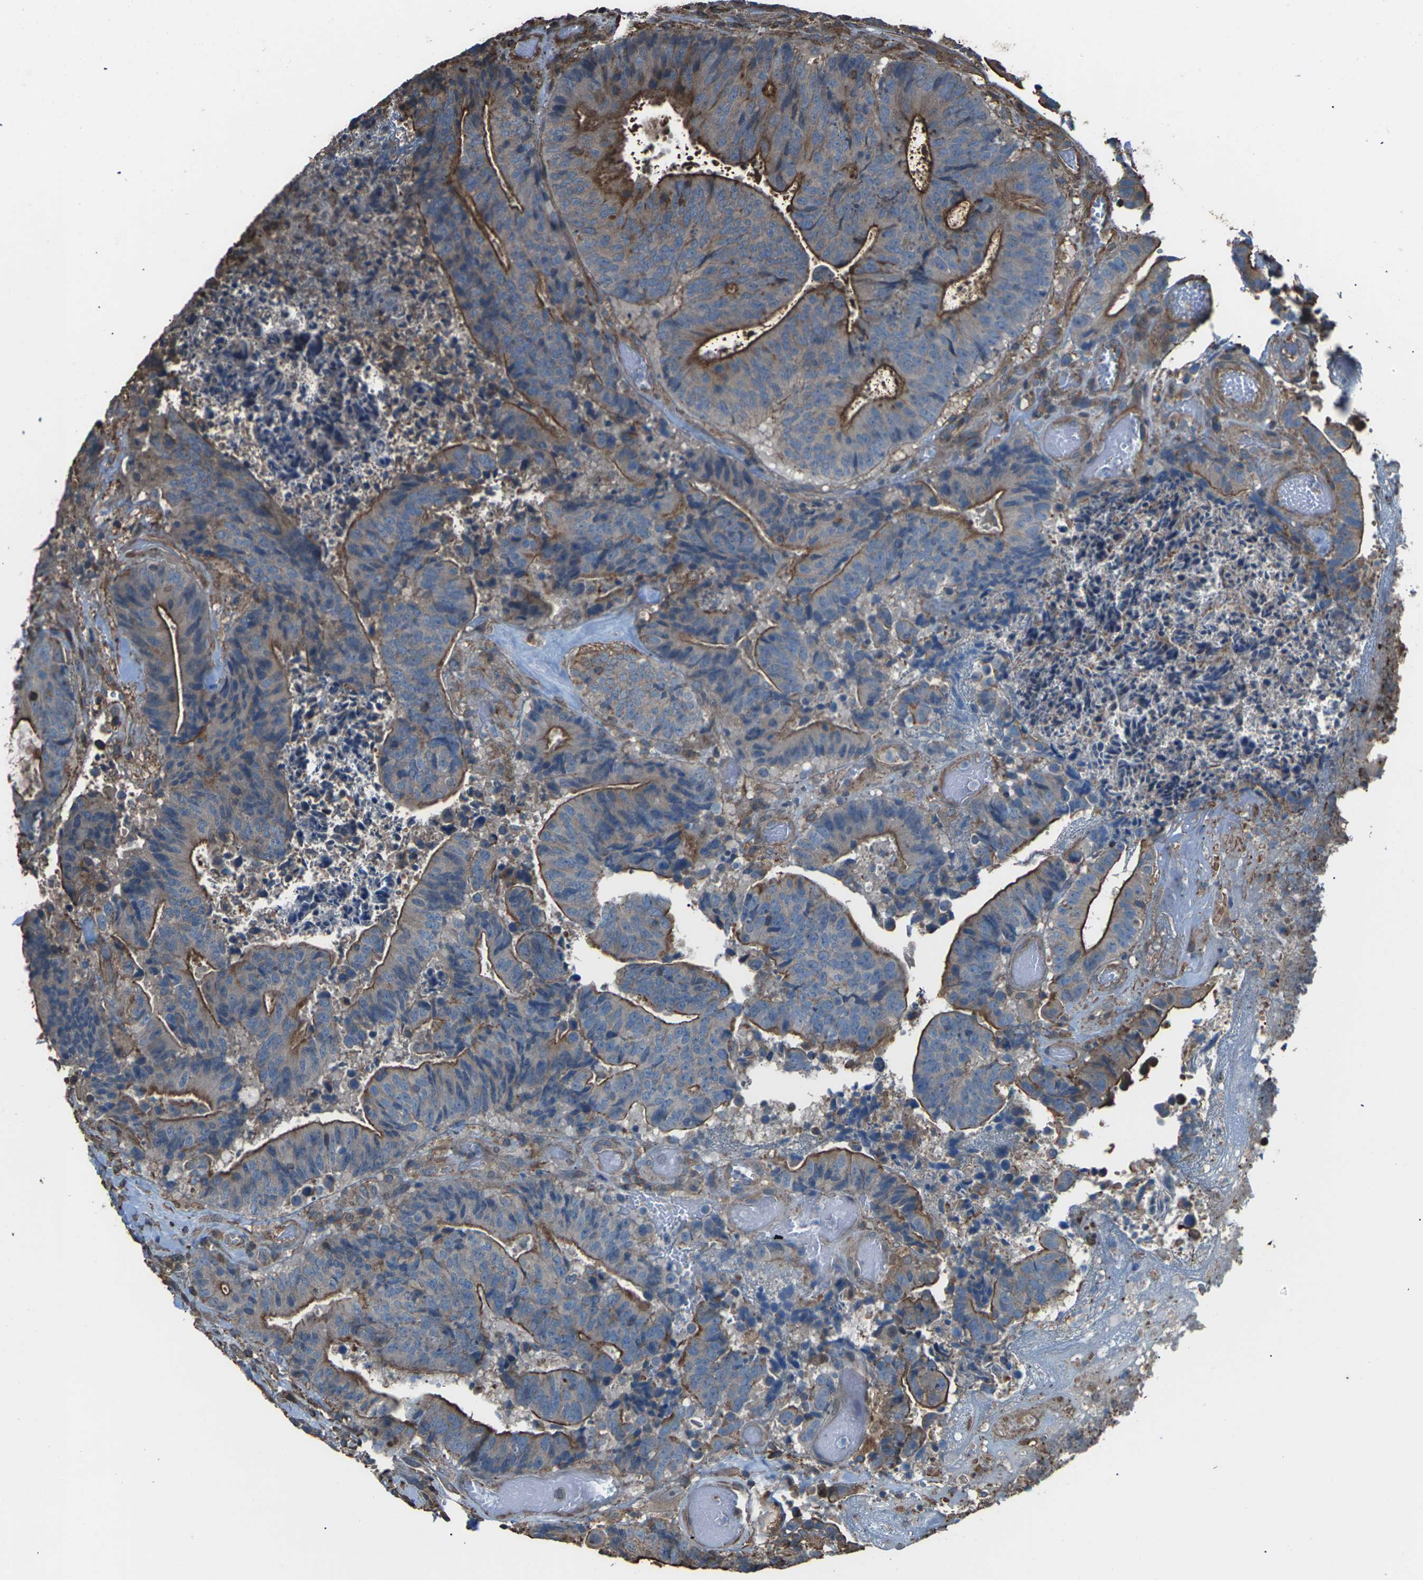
{"staining": {"intensity": "strong", "quantity": "25%-75%", "location": "cytoplasmic/membranous"}, "tissue": "colorectal cancer", "cell_type": "Tumor cells", "image_type": "cancer", "snomed": [{"axis": "morphology", "description": "Adenocarcinoma, NOS"}, {"axis": "topography", "description": "Rectum"}], "caption": "Protein expression analysis of adenocarcinoma (colorectal) demonstrates strong cytoplasmic/membranous positivity in about 25%-75% of tumor cells. (Brightfield microscopy of DAB IHC at high magnification).", "gene": "DHPS", "patient": {"sex": "male", "age": 72}}